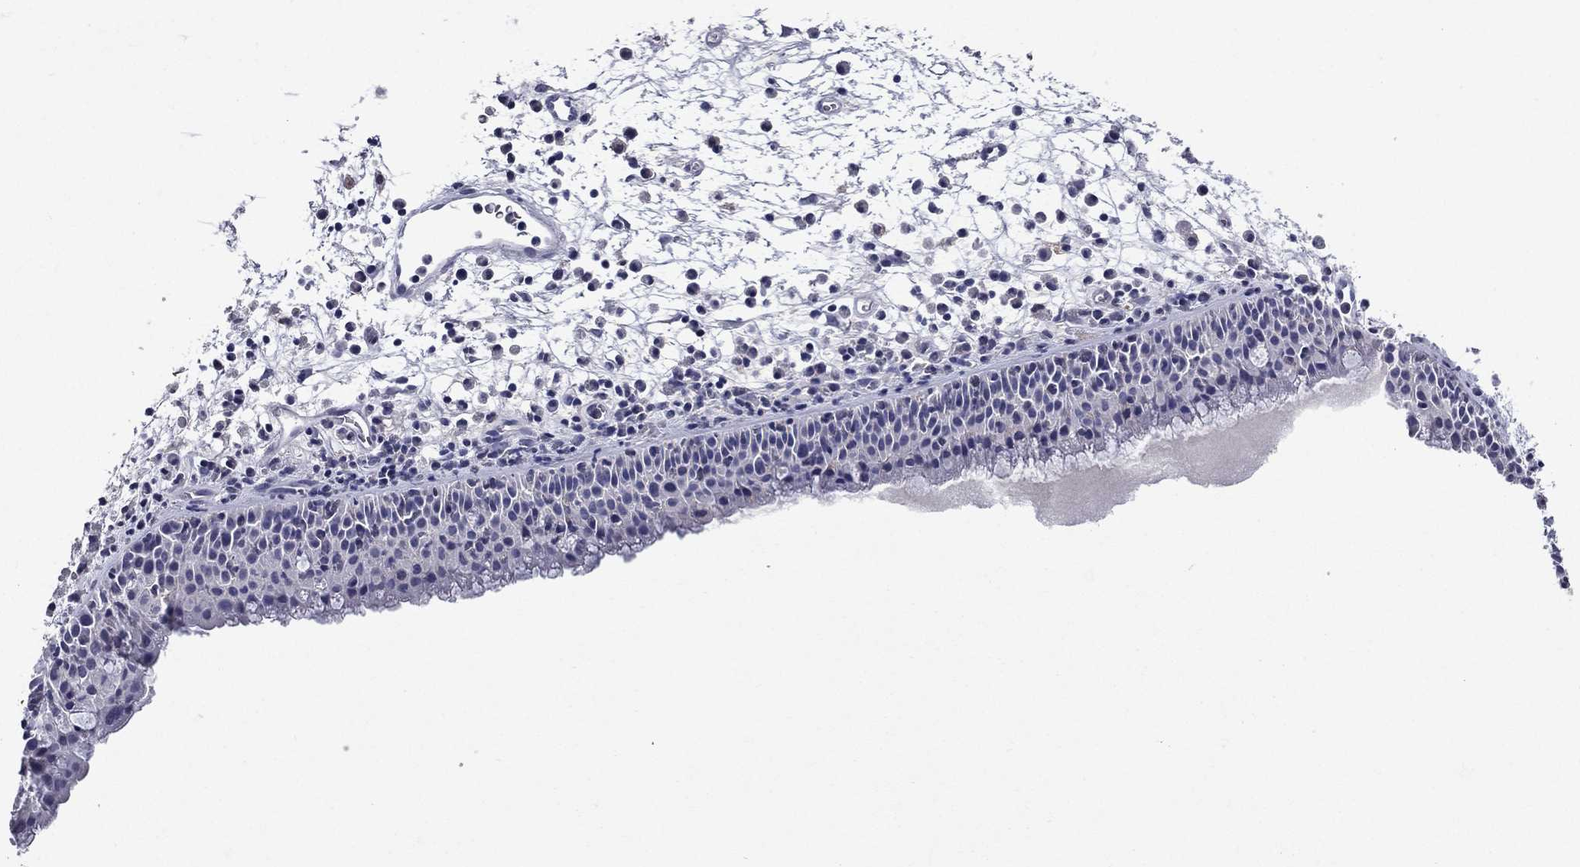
{"staining": {"intensity": "negative", "quantity": "none", "location": "none"}, "tissue": "nasopharynx", "cell_type": "Respiratory epithelial cells", "image_type": "normal", "snomed": [{"axis": "morphology", "description": "Normal tissue, NOS"}, {"axis": "topography", "description": "Nasopharynx"}], "caption": "High magnification brightfield microscopy of unremarkable nasopharynx stained with DAB (brown) and counterstained with hematoxylin (blue): respiratory epithelial cells show no significant staining. (IHC, brightfield microscopy, high magnification).", "gene": "CFAP119", "patient": {"sex": "female", "age": 73}}